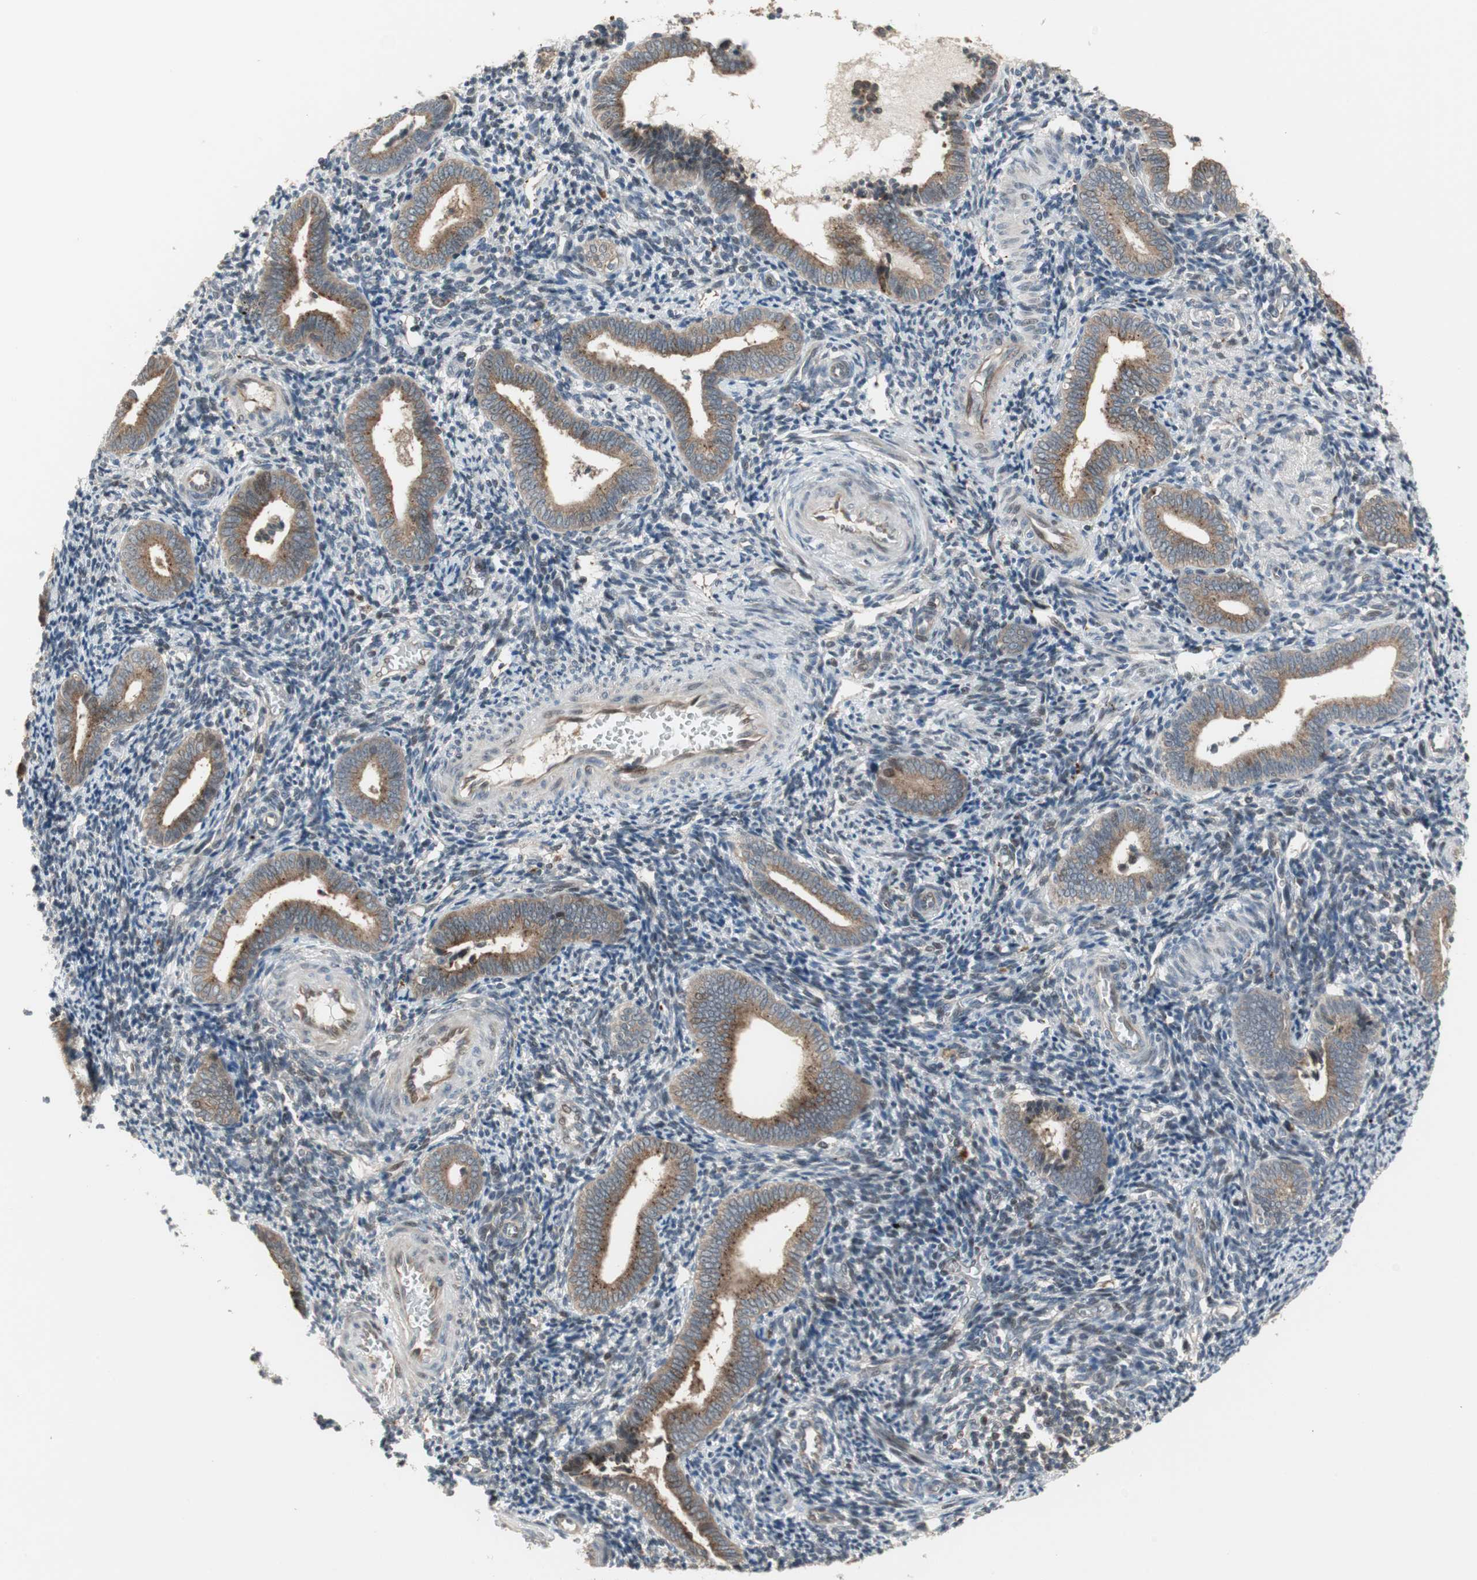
{"staining": {"intensity": "weak", "quantity": "<25%", "location": "nuclear"}, "tissue": "endometrium", "cell_type": "Cells in endometrial stroma", "image_type": "normal", "snomed": [{"axis": "morphology", "description": "Normal tissue, NOS"}, {"axis": "topography", "description": "Uterus"}, {"axis": "topography", "description": "Endometrium"}], "caption": "Immunohistochemical staining of unremarkable human endometrium demonstrates no significant staining in cells in endometrial stroma.", "gene": "SNX4", "patient": {"sex": "female", "age": 33}}